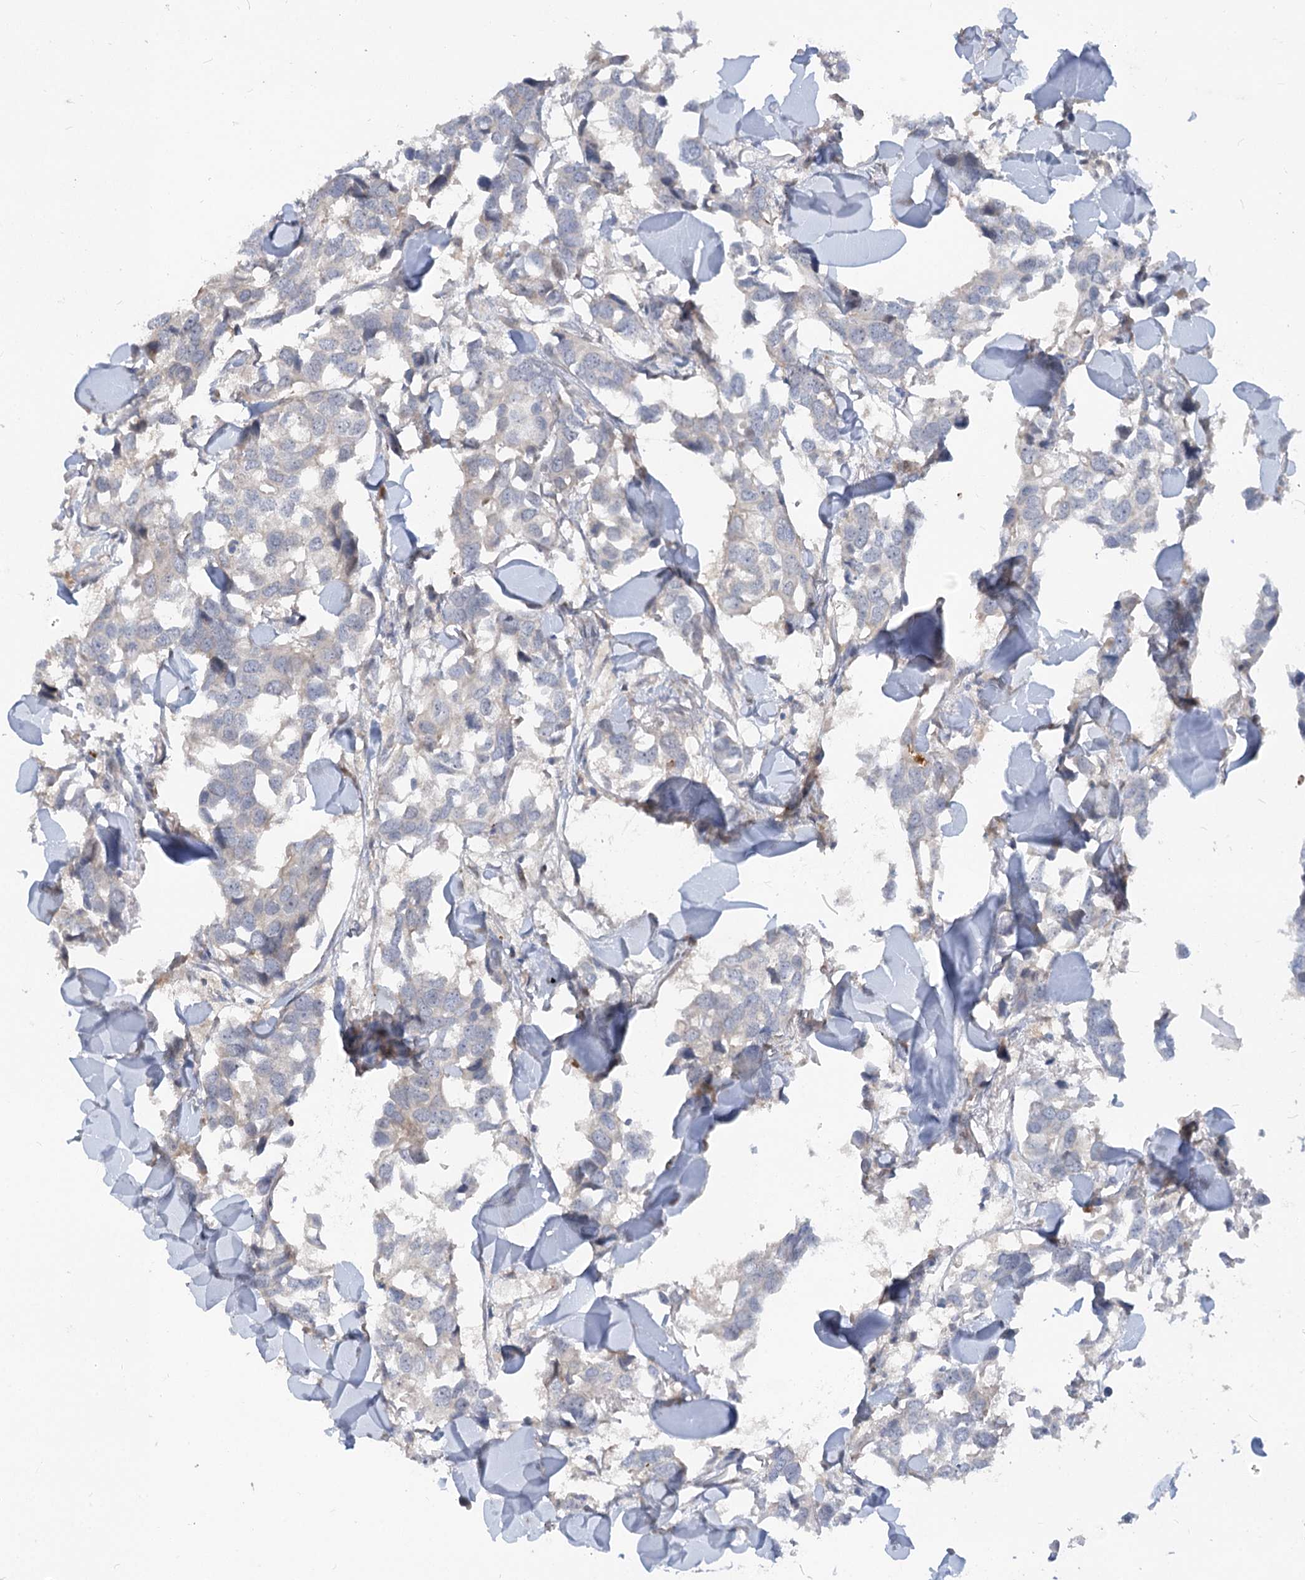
{"staining": {"intensity": "negative", "quantity": "none", "location": "none"}, "tissue": "breast cancer", "cell_type": "Tumor cells", "image_type": "cancer", "snomed": [{"axis": "morphology", "description": "Duct carcinoma"}, {"axis": "topography", "description": "Breast"}], "caption": "DAB immunohistochemical staining of invasive ductal carcinoma (breast) shows no significant staining in tumor cells.", "gene": "FGF19", "patient": {"sex": "female", "age": 83}}